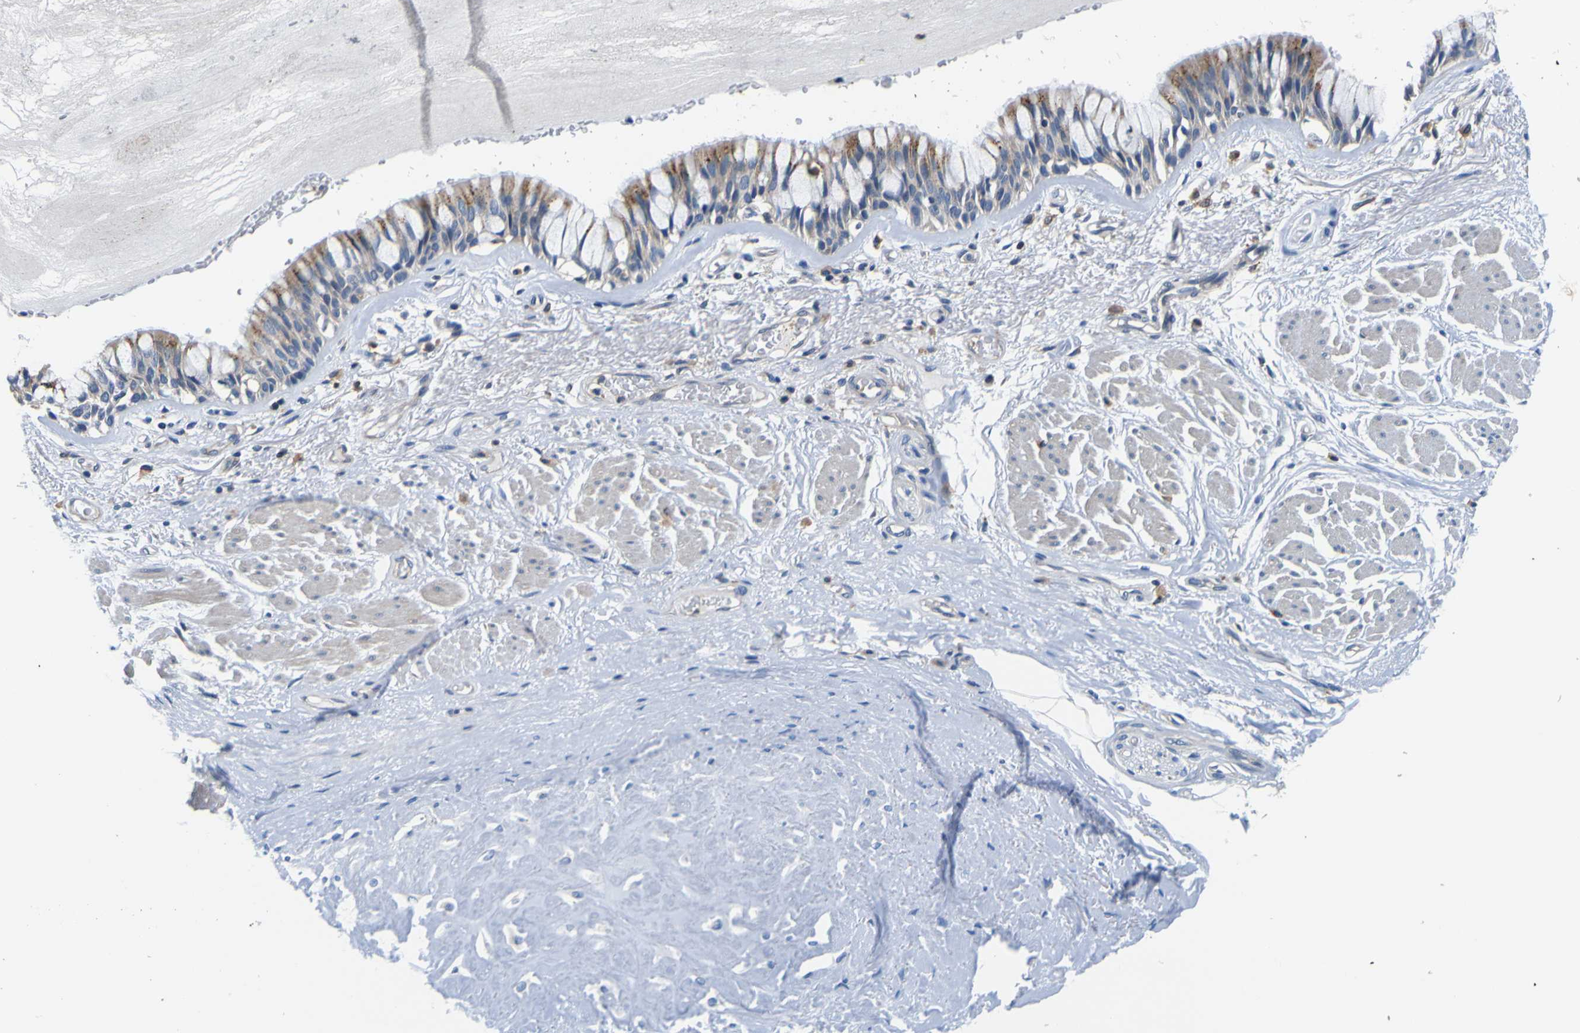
{"staining": {"intensity": "weak", "quantity": ">75%", "location": "cytoplasmic/membranous"}, "tissue": "bronchus", "cell_type": "Respiratory epithelial cells", "image_type": "normal", "snomed": [{"axis": "morphology", "description": "Normal tissue, NOS"}, {"axis": "topography", "description": "Bronchus"}], "caption": "Bronchus stained with a brown dye demonstrates weak cytoplasmic/membranous positive positivity in about >75% of respiratory epithelial cells.", "gene": "TNIK", "patient": {"sex": "male", "age": 66}}